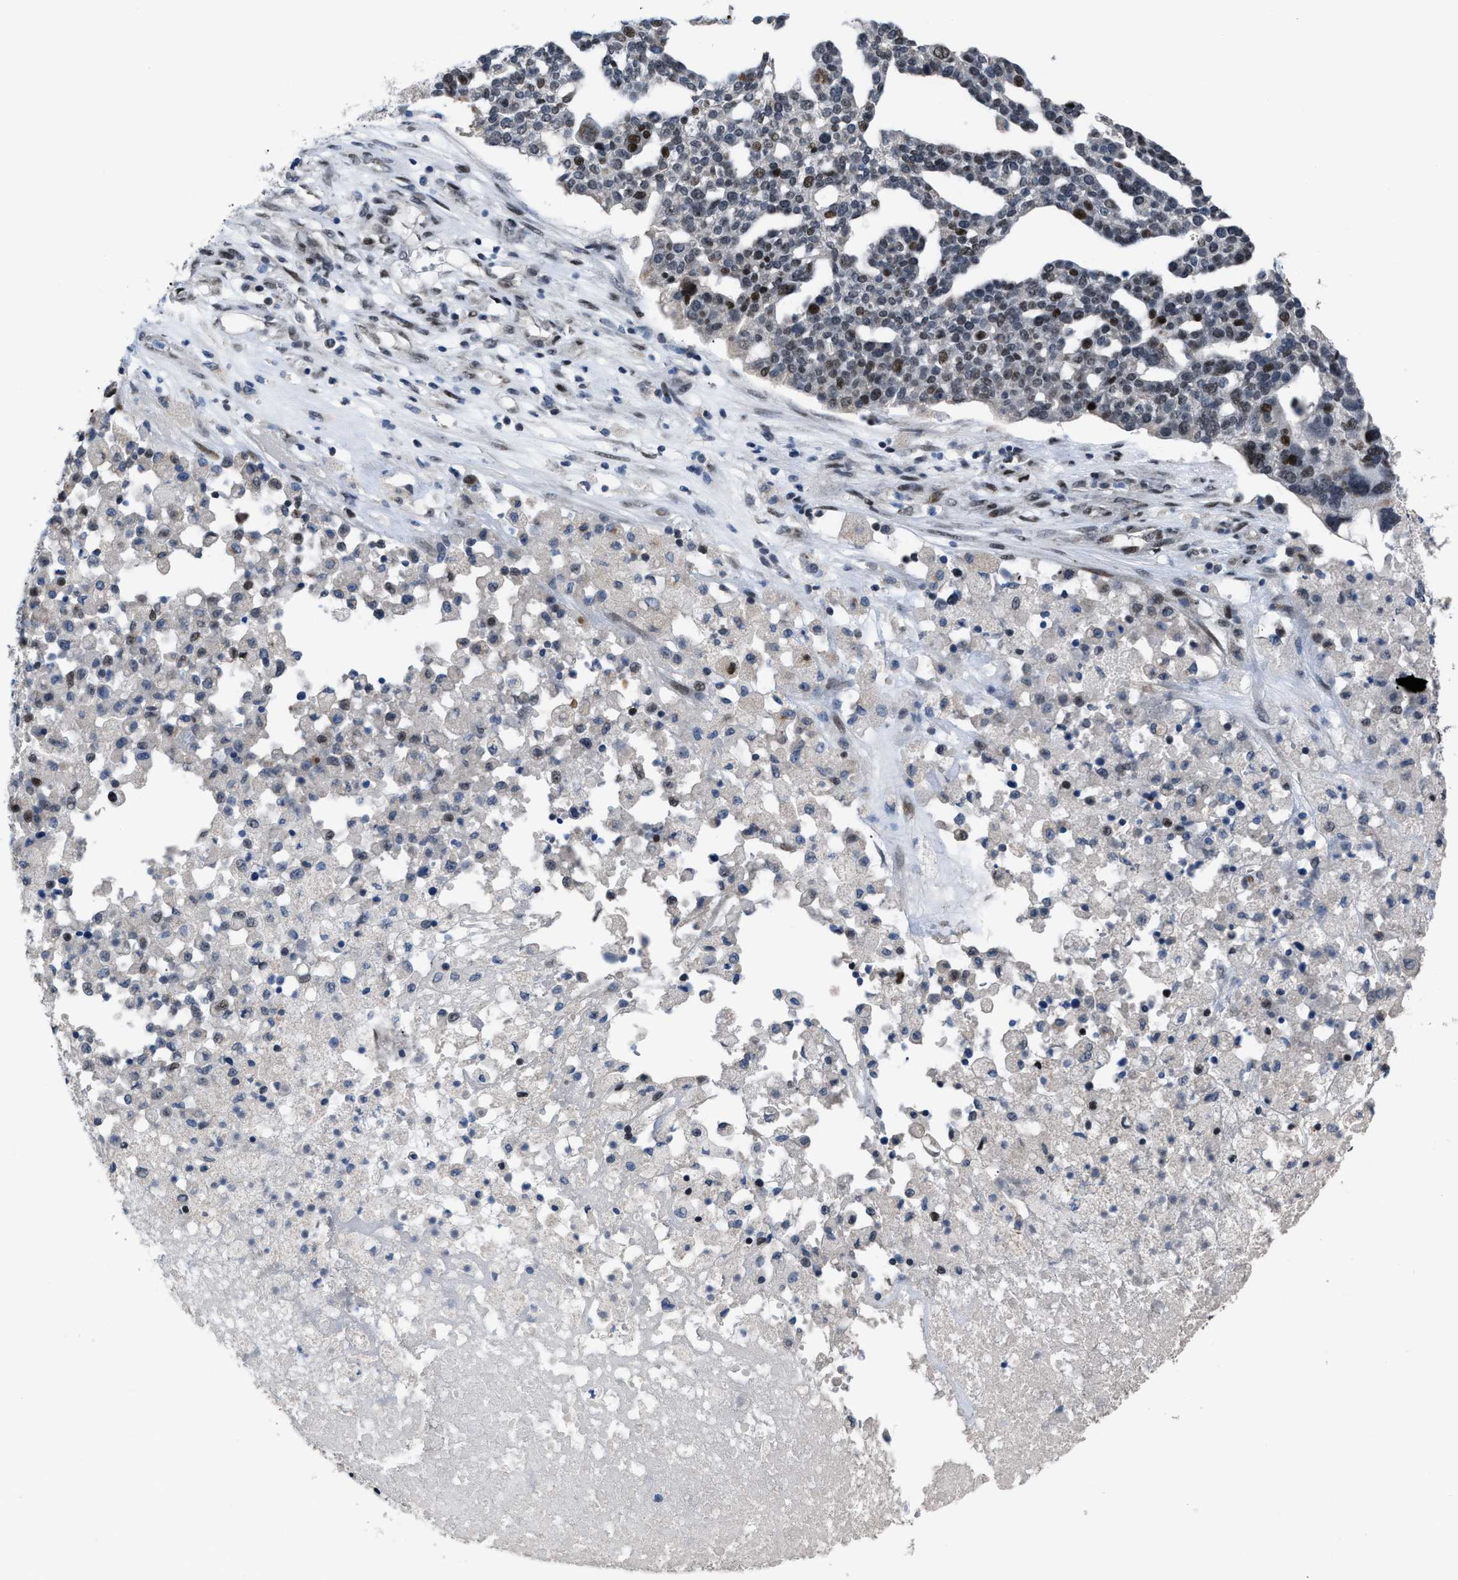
{"staining": {"intensity": "moderate", "quantity": "25%-75%", "location": "nuclear"}, "tissue": "ovarian cancer", "cell_type": "Tumor cells", "image_type": "cancer", "snomed": [{"axis": "morphology", "description": "Cystadenocarcinoma, serous, NOS"}, {"axis": "topography", "description": "Ovary"}], "caption": "Immunohistochemical staining of ovarian cancer (serous cystadenocarcinoma) exhibits medium levels of moderate nuclear protein expression in approximately 25%-75% of tumor cells. The staining was performed using DAB to visualize the protein expression in brown, while the nuclei were stained in blue with hematoxylin (Magnification: 20x).", "gene": "SETDB1", "patient": {"sex": "female", "age": 59}}